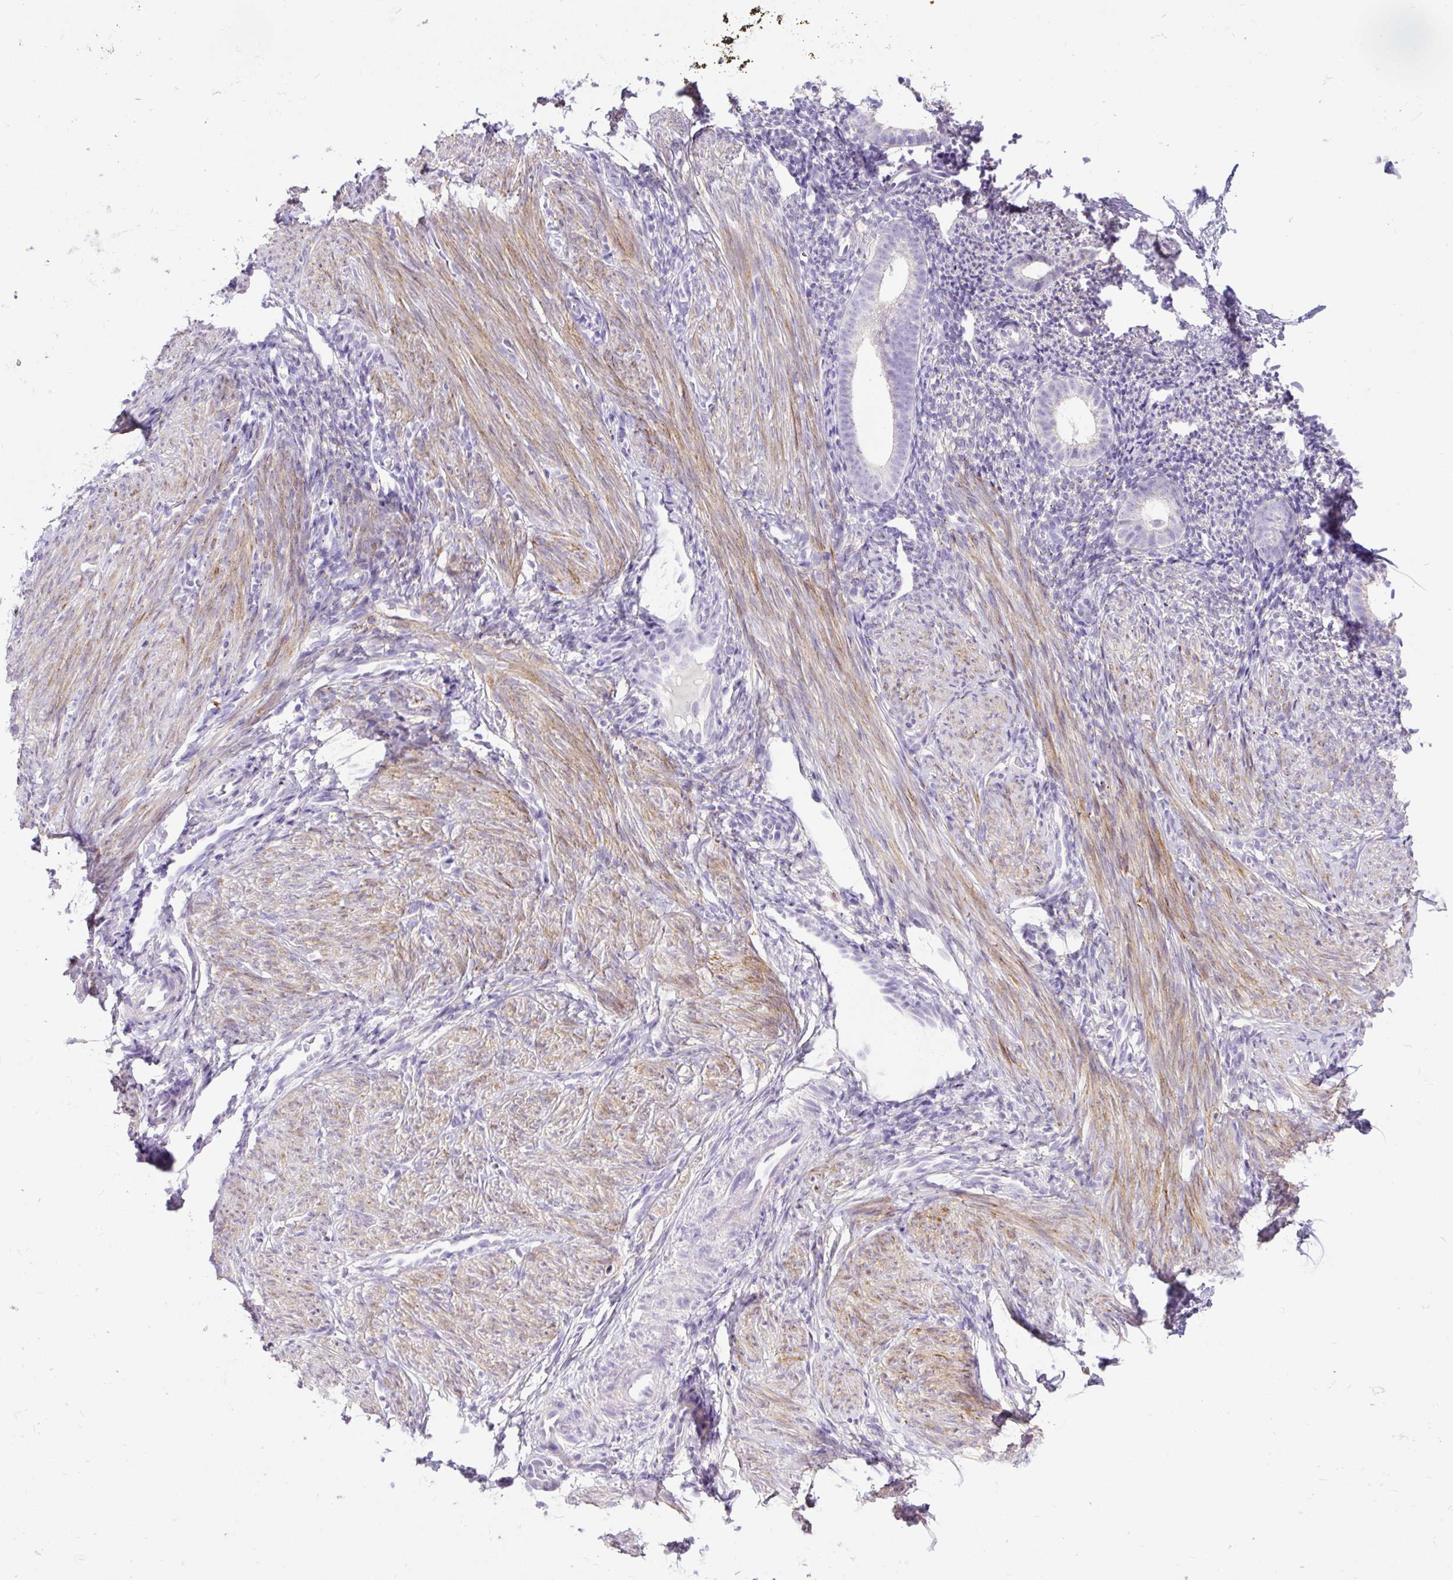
{"staining": {"intensity": "negative", "quantity": "none", "location": "none"}, "tissue": "endometrium", "cell_type": "Cells in endometrial stroma", "image_type": "normal", "snomed": [{"axis": "morphology", "description": "Normal tissue, NOS"}, {"axis": "topography", "description": "Endometrium"}], "caption": "Micrograph shows no protein expression in cells in endometrial stroma of normal endometrium.", "gene": "GBX1", "patient": {"sex": "female", "age": 39}}